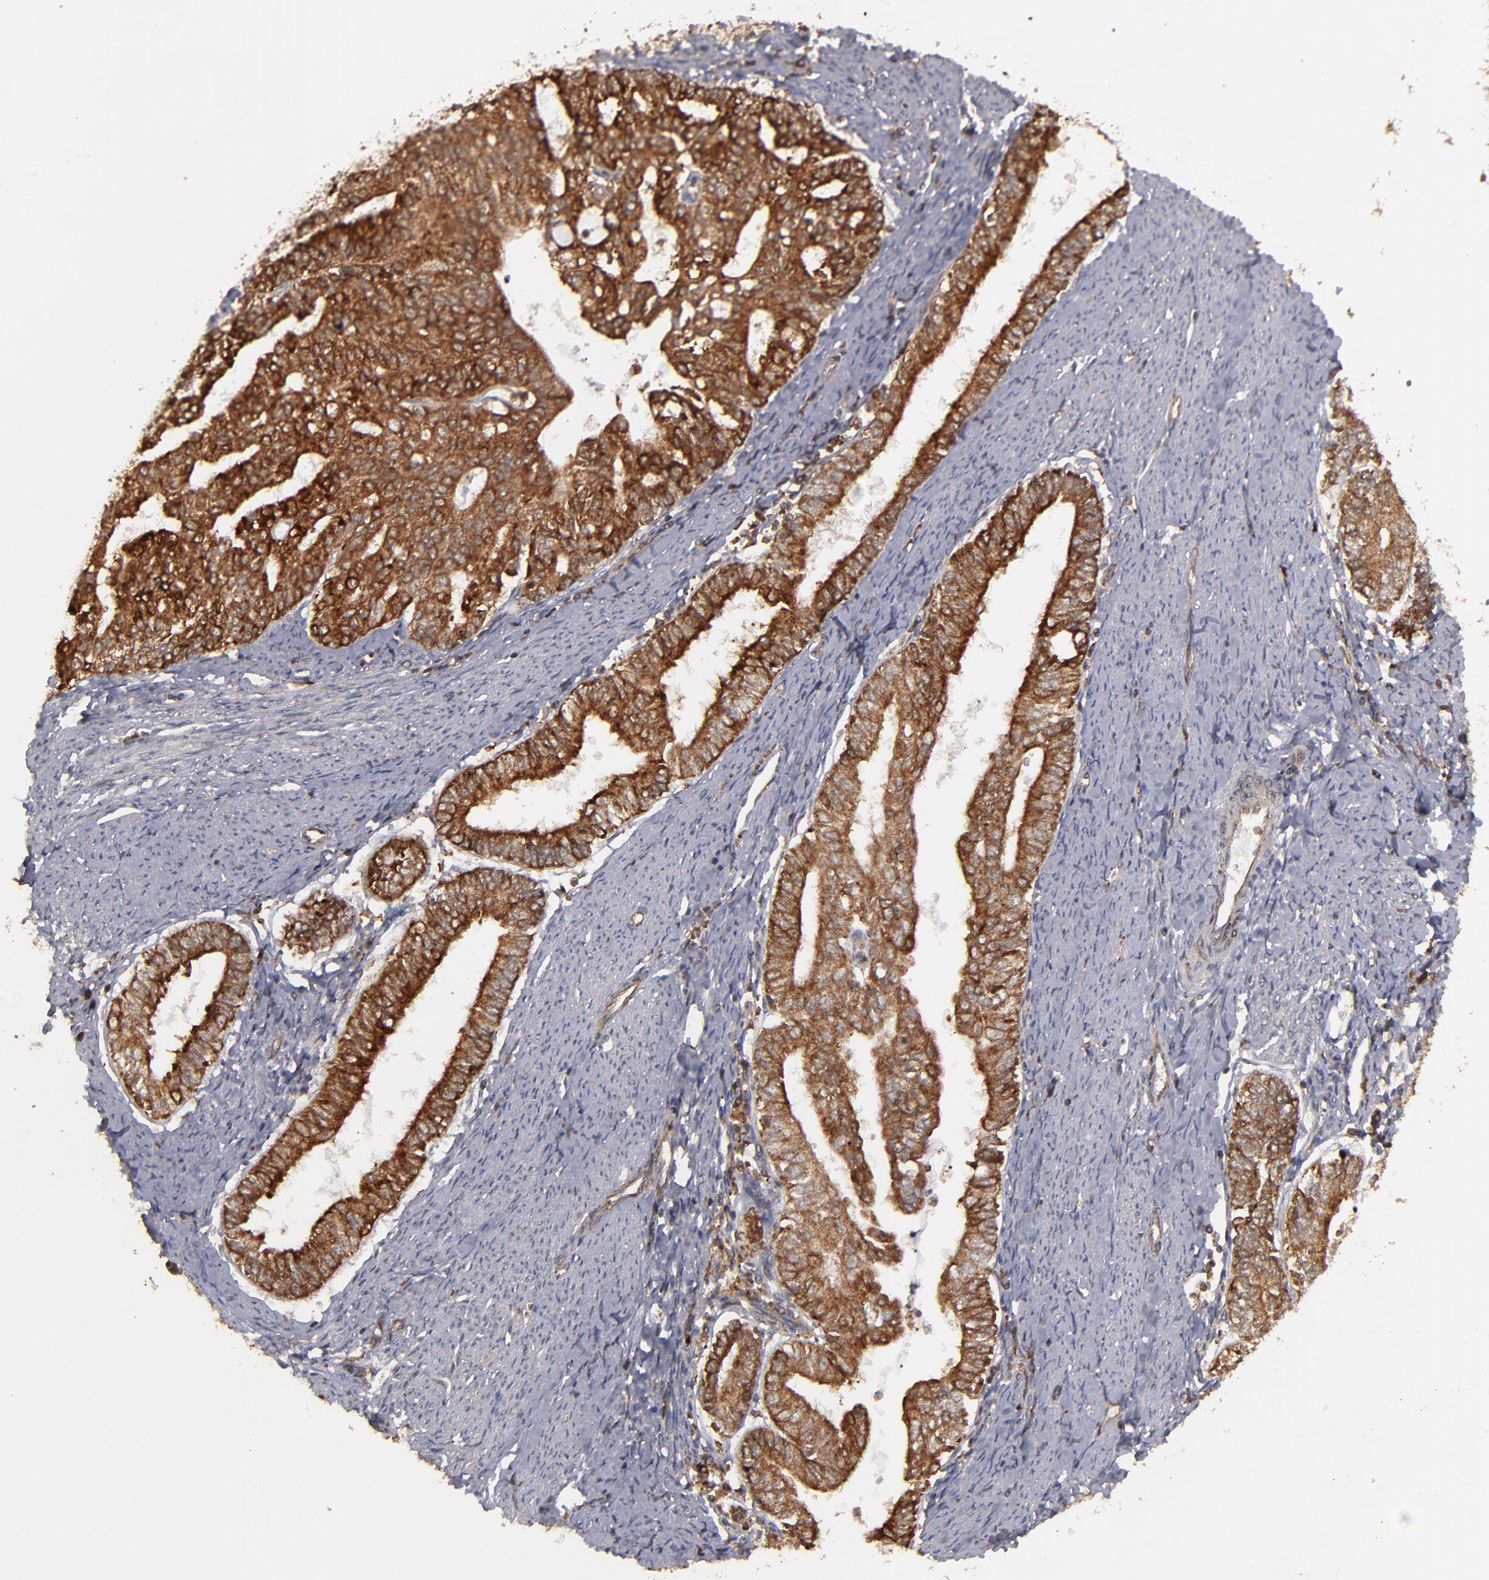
{"staining": {"intensity": "strong", "quantity": ">75%", "location": "cytoplasmic/membranous,nuclear"}, "tissue": "endometrial cancer", "cell_type": "Tumor cells", "image_type": "cancer", "snomed": [{"axis": "morphology", "description": "Adenocarcinoma, NOS"}, {"axis": "topography", "description": "Endometrium"}], "caption": "This micrograph exhibits endometrial adenocarcinoma stained with immunohistochemistry (IHC) to label a protein in brown. The cytoplasmic/membranous and nuclear of tumor cells show strong positivity for the protein. Nuclei are counter-stained blue.", "gene": "RGS6", "patient": {"sex": "female", "age": 66}}